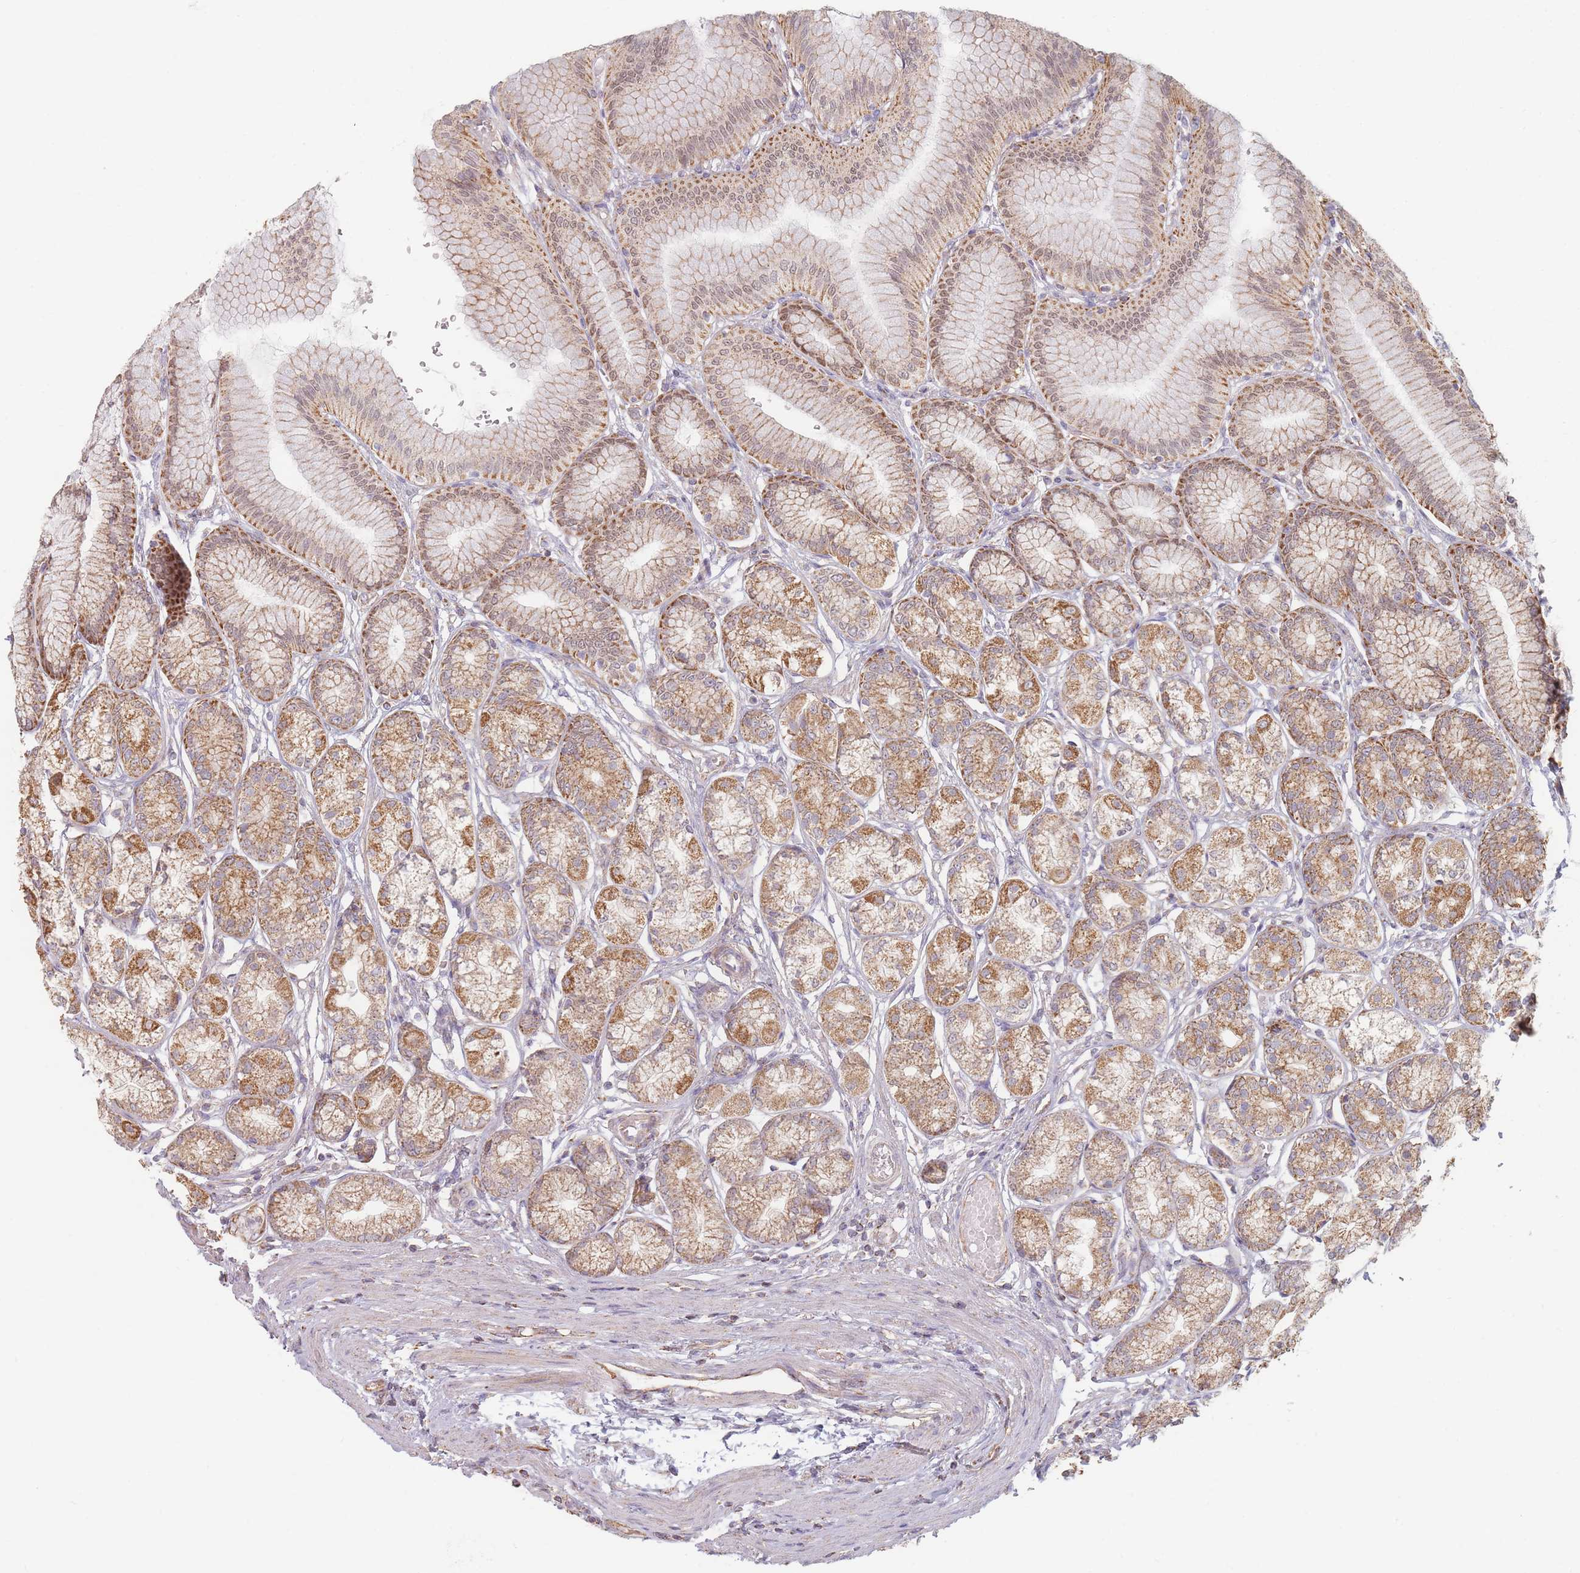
{"staining": {"intensity": "moderate", "quantity": ">75%", "location": "cytoplasmic/membranous"}, "tissue": "stomach", "cell_type": "Glandular cells", "image_type": "normal", "snomed": [{"axis": "morphology", "description": "Normal tissue, NOS"}, {"axis": "morphology", "description": "Adenocarcinoma, NOS"}, {"axis": "morphology", "description": "Adenocarcinoma, High grade"}, {"axis": "topography", "description": "Stomach, upper"}, {"axis": "topography", "description": "Stomach"}], "caption": "This micrograph demonstrates normal stomach stained with immunohistochemistry (IHC) to label a protein in brown. The cytoplasmic/membranous of glandular cells show moderate positivity for the protein. Nuclei are counter-stained blue.", "gene": "ESRP2", "patient": {"sex": "female", "age": 65}}